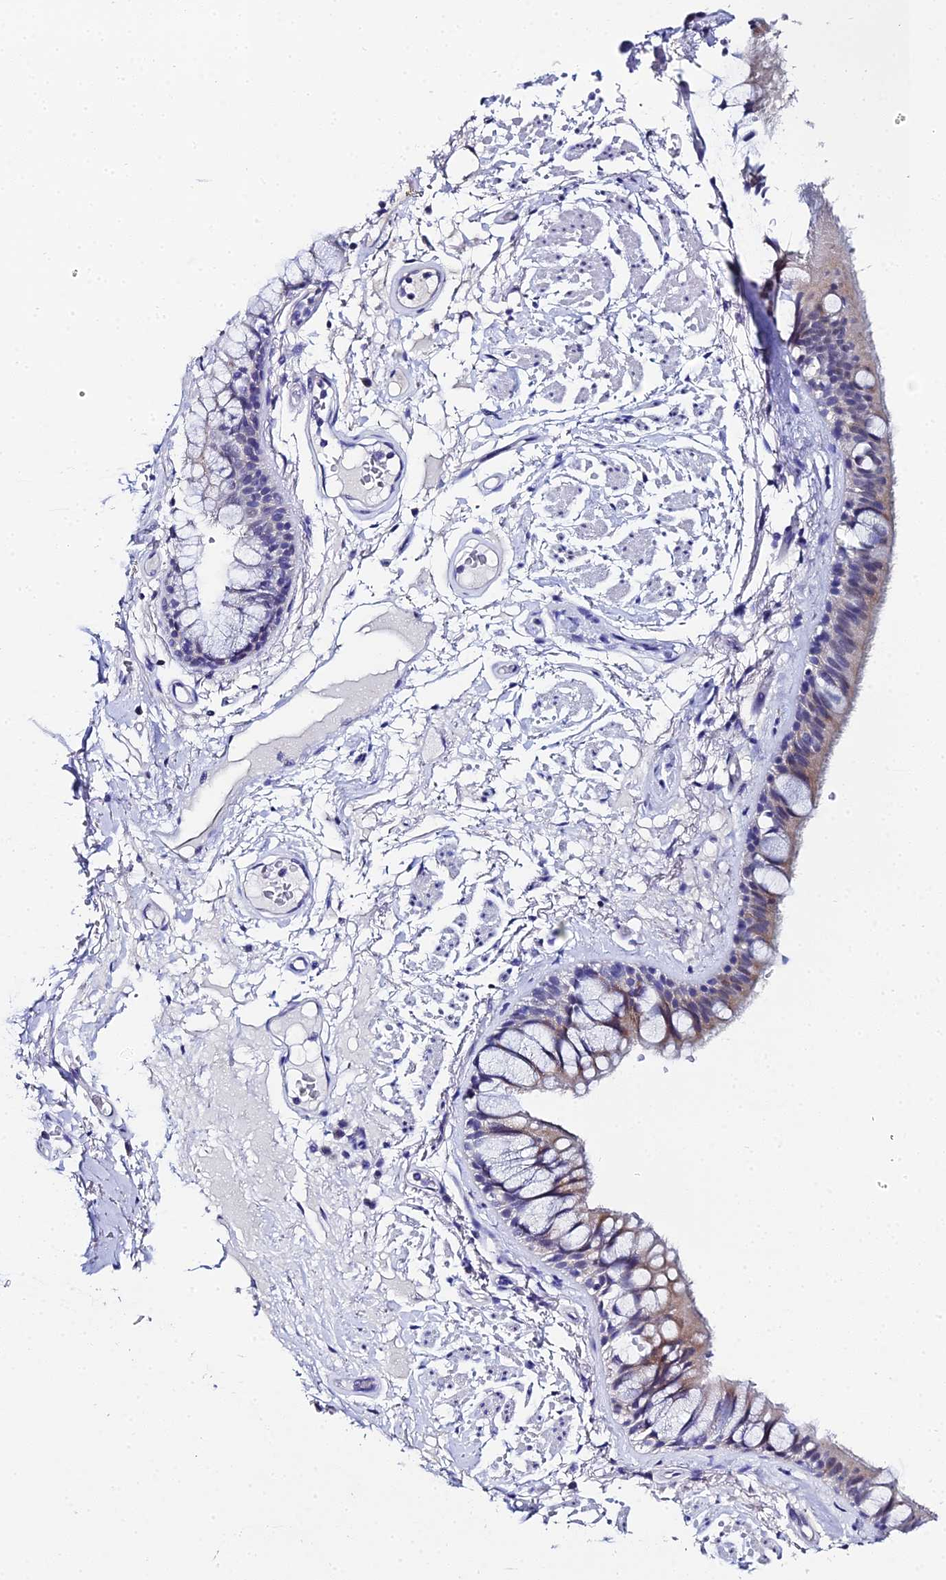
{"staining": {"intensity": "weak", "quantity": "<25%", "location": "cytoplasmic/membranous"}, "tissue": "bronchus", "cell_type": "Respiratory epithelial cells", "image_type": "normal", "snomed": [{"axis": "morphology", "description": "Normal tissue, NOS"}, {"axis": "topography", "description": "Bronchus"}], "caption": "This is an immunohistochemistry (IHC) micrograph of benign human bronchus. There is no positivity in respiratory epithelial cells.", "gene": "OCM2", "patient": {"sex": "male", "age": 70}}